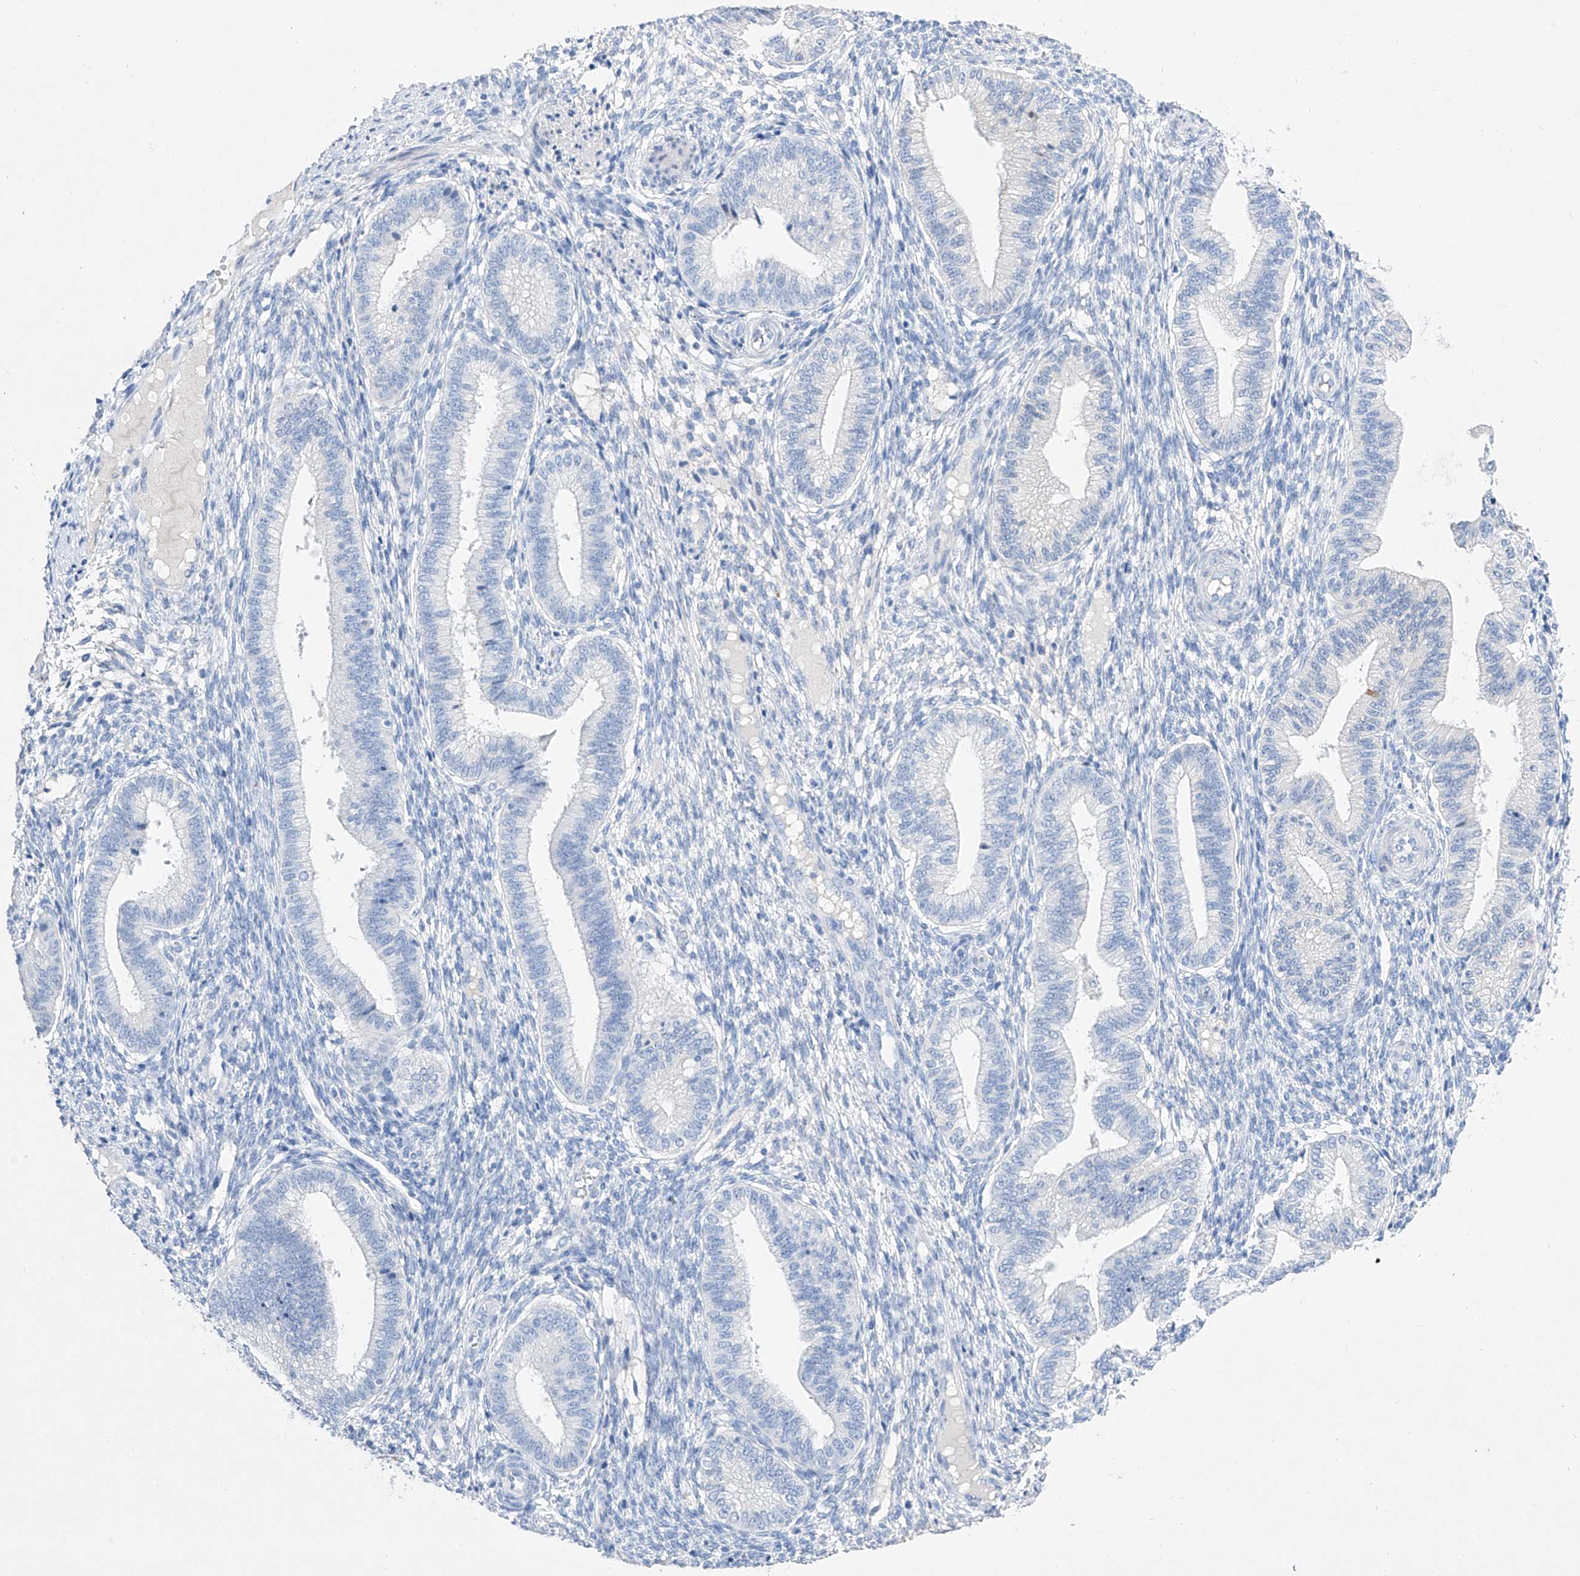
{"staining": {"intensity": "negative", "quantity": "none", "location": "none"}, "tissue": "endometrium", "cell_type": "Cells in endometrial stroma", "image_type": "normal", "snomed": [{"axis": "morphology", "description": "Normal tissue, NOS"}, {"axis": "topography", "description": "Endometrium"}], "caption": "A high-resolution micrograph shows immunohistochemistry (IHC) staining of unremarkable endometrium, which displays no significant positivity in cells in endometrial stroma.", "gene": "TM7SF2", "patient": {"sex": "female", "age": 39}}